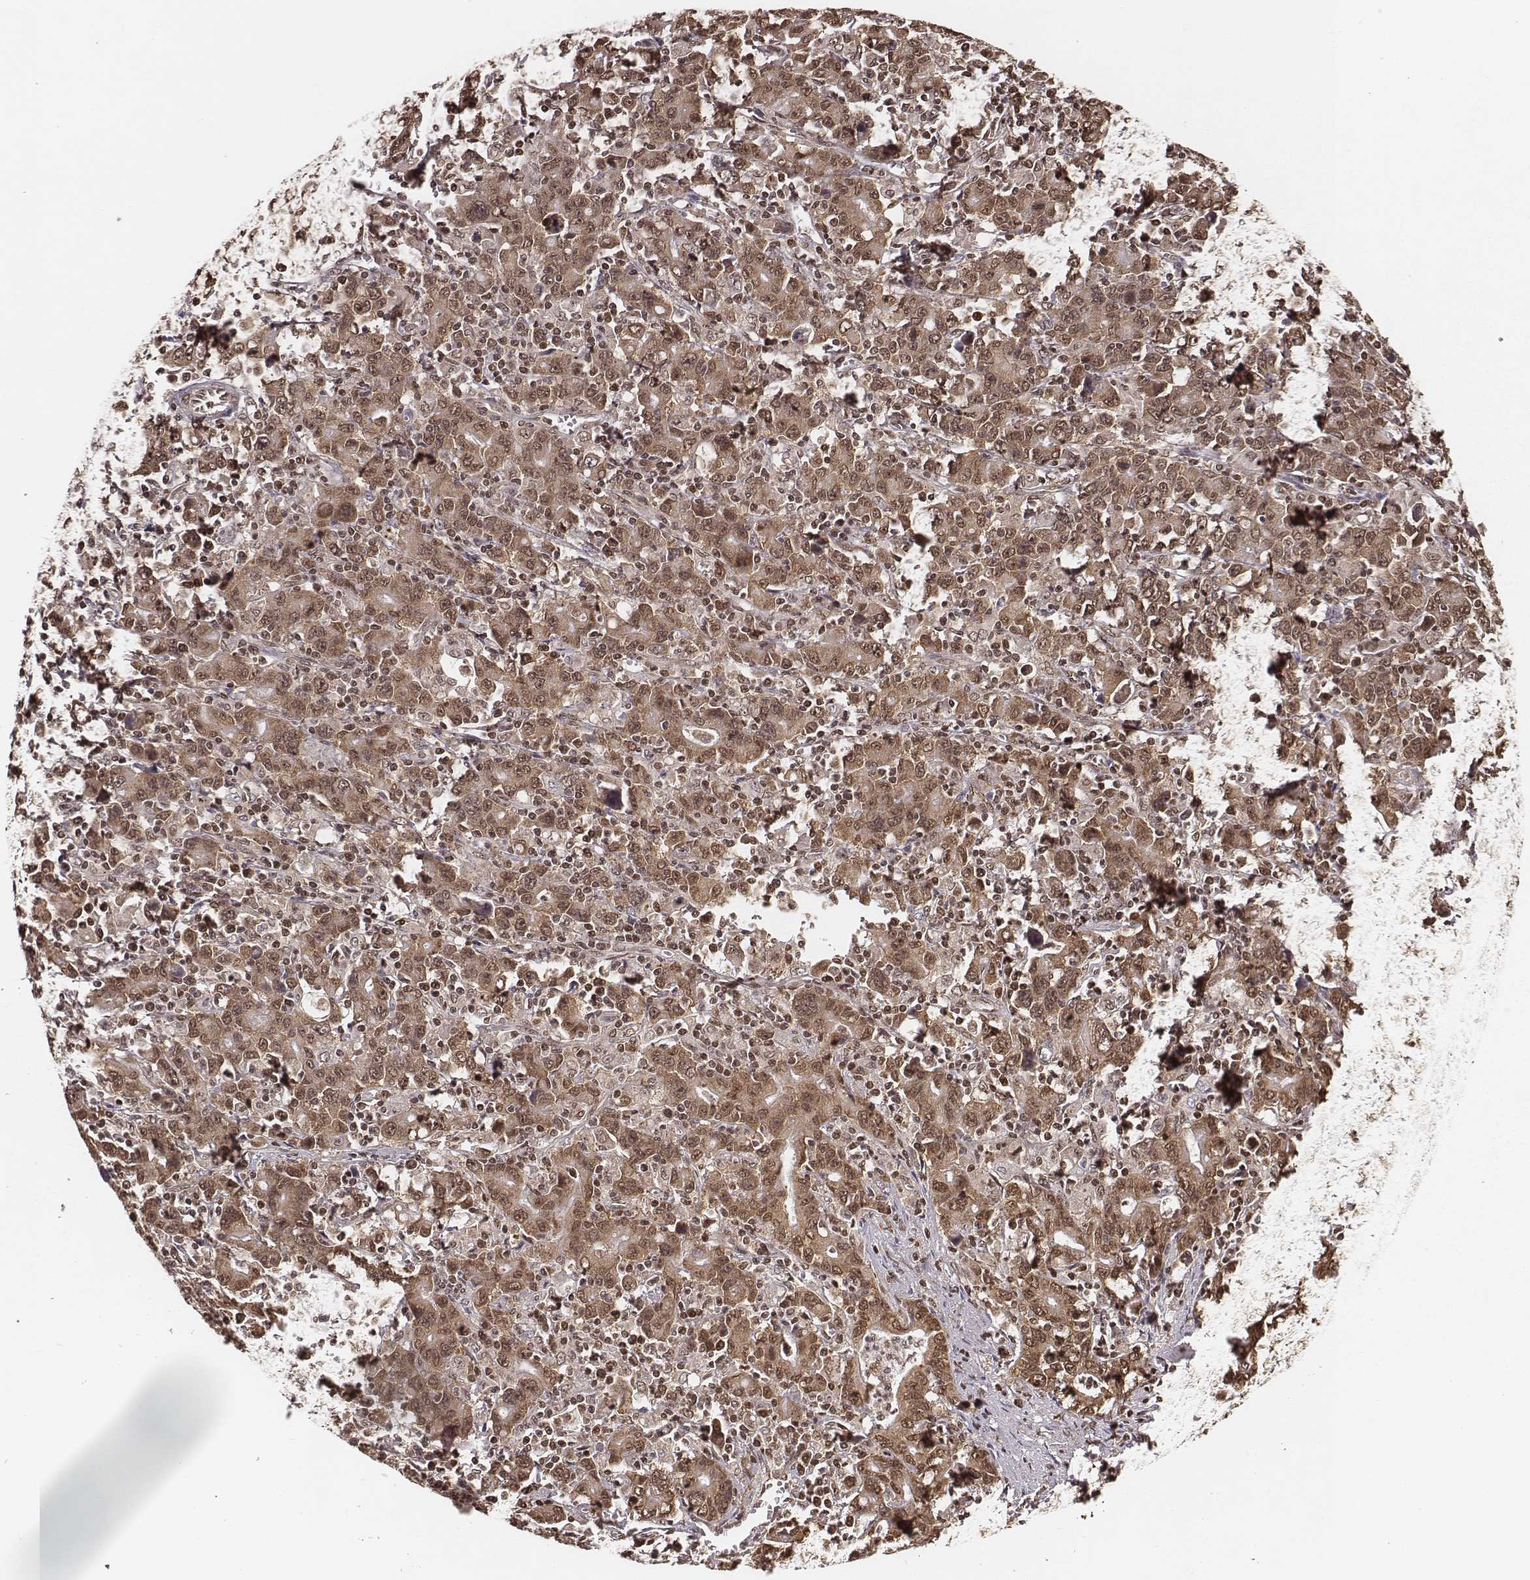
{"staining": {"intensity": "moderate", "quantity": ">75%", "location": "cytoplasmic/membranous,nuclear"}, "tissue": "stomach cancer", "cell_type": "Tumor cells", "image_type": "cancer", "snomed": [{"axis": "morphology", "description": "Adenocarcinoma, NOS"}, {"axis": "topography", "description": "Stomach, upper"}], "caption": "Human stomach cancer (adenocarcinoma) stained for a protein (brown) displays moderate cytoplasmic/membranous and nuclear positive staining in approximately >75% of tumor cells.", "gene": "NFX1", "patient": {"sex": "male", "age": 69}}